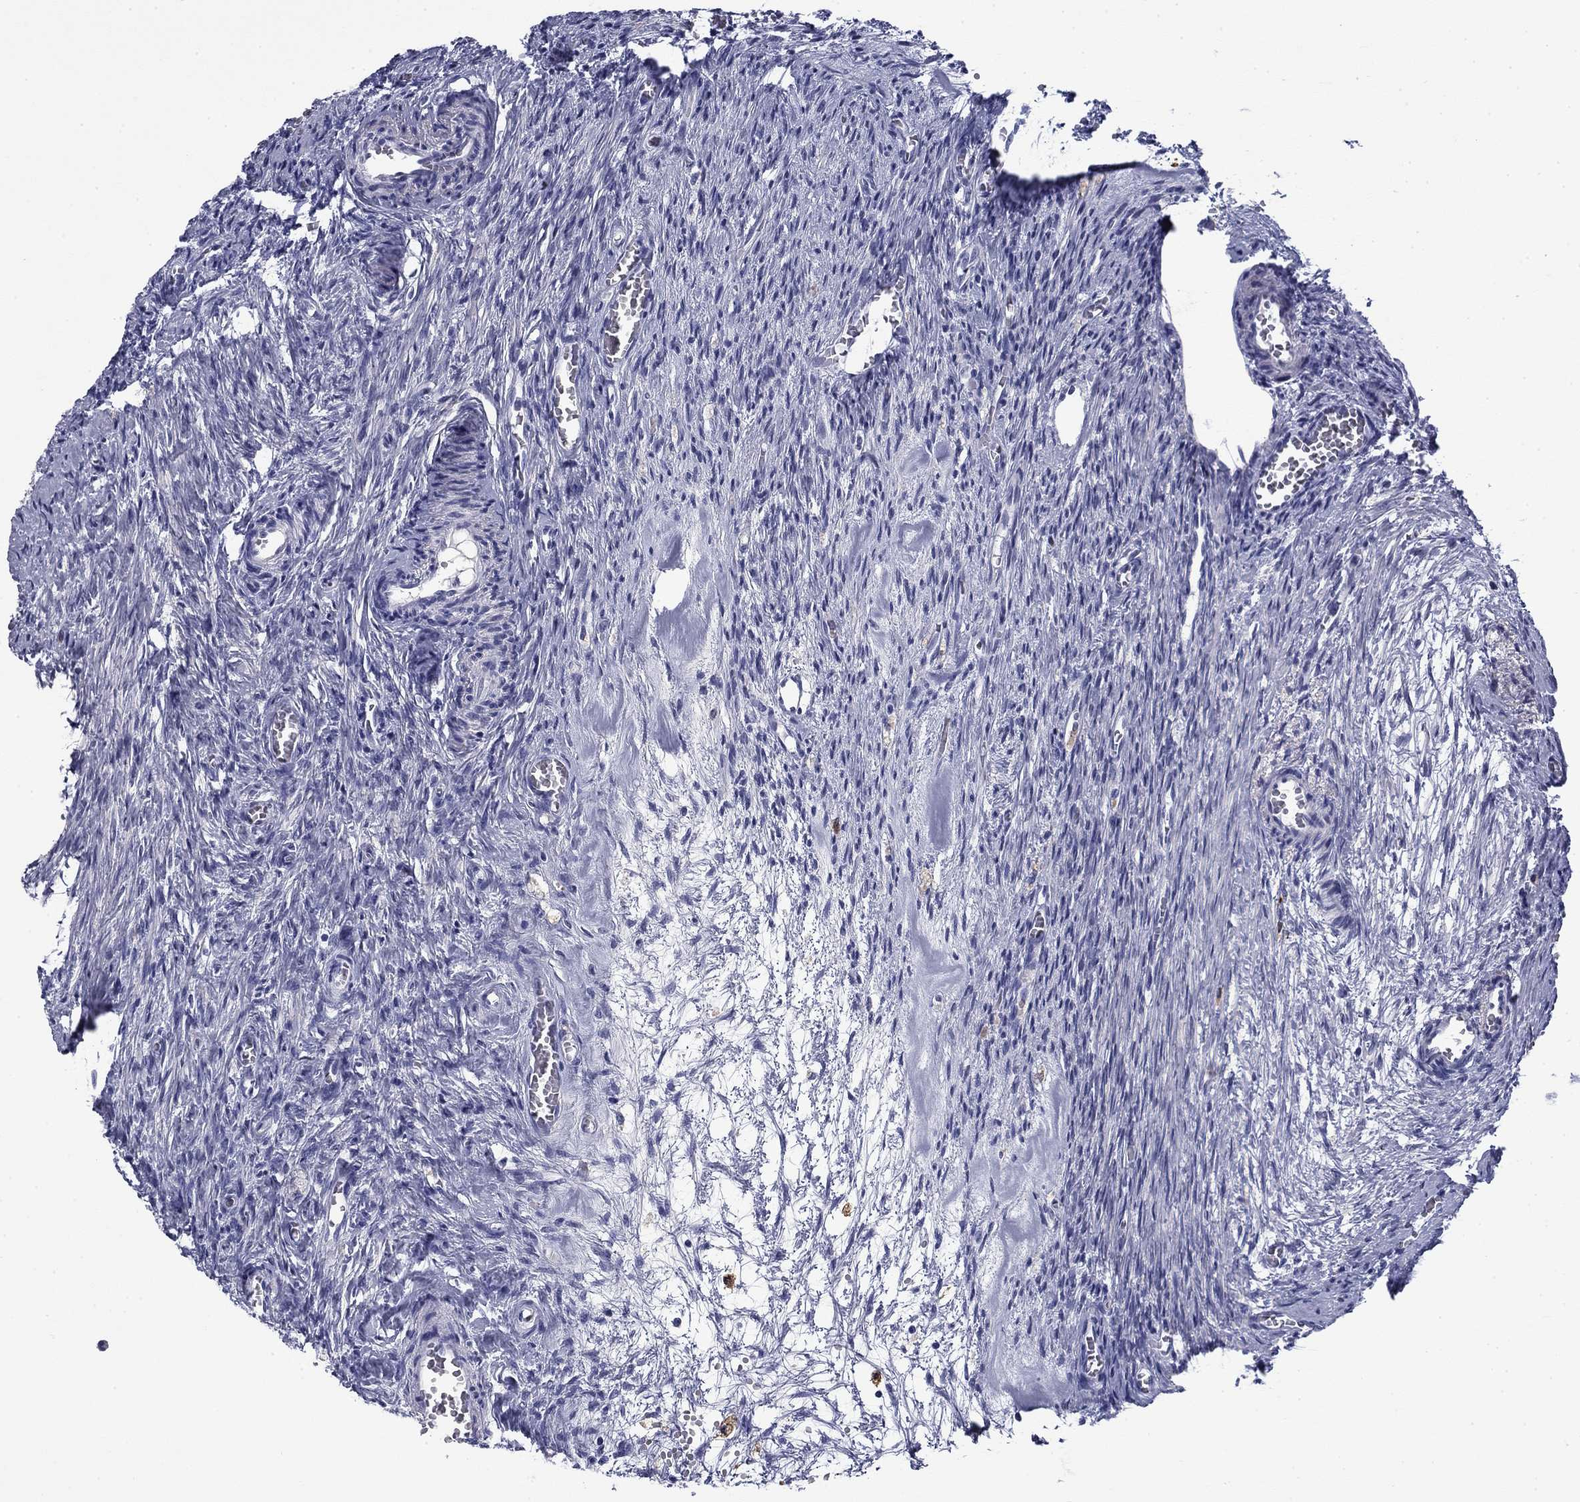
{"staining": {"intensity": "negative", "quantity": "none", "location": "none"}, "tissue": "ovary", "cell_type": "Ovarian stroma cells", "image_type": "normal", "snomed": [{"axis": "morphology", "description": "Normal tissue, NOS"}, {"axis": "topography", "description": "Ovary"}], "caption": "DAB (3,3'-diaminobenzidine) immunohistochemical staining of benign human ovary displays no significant positivity in ovarian stroma cells.", "gene": "BCL2L14", "patient": {"sex": "female", "age": 39}}